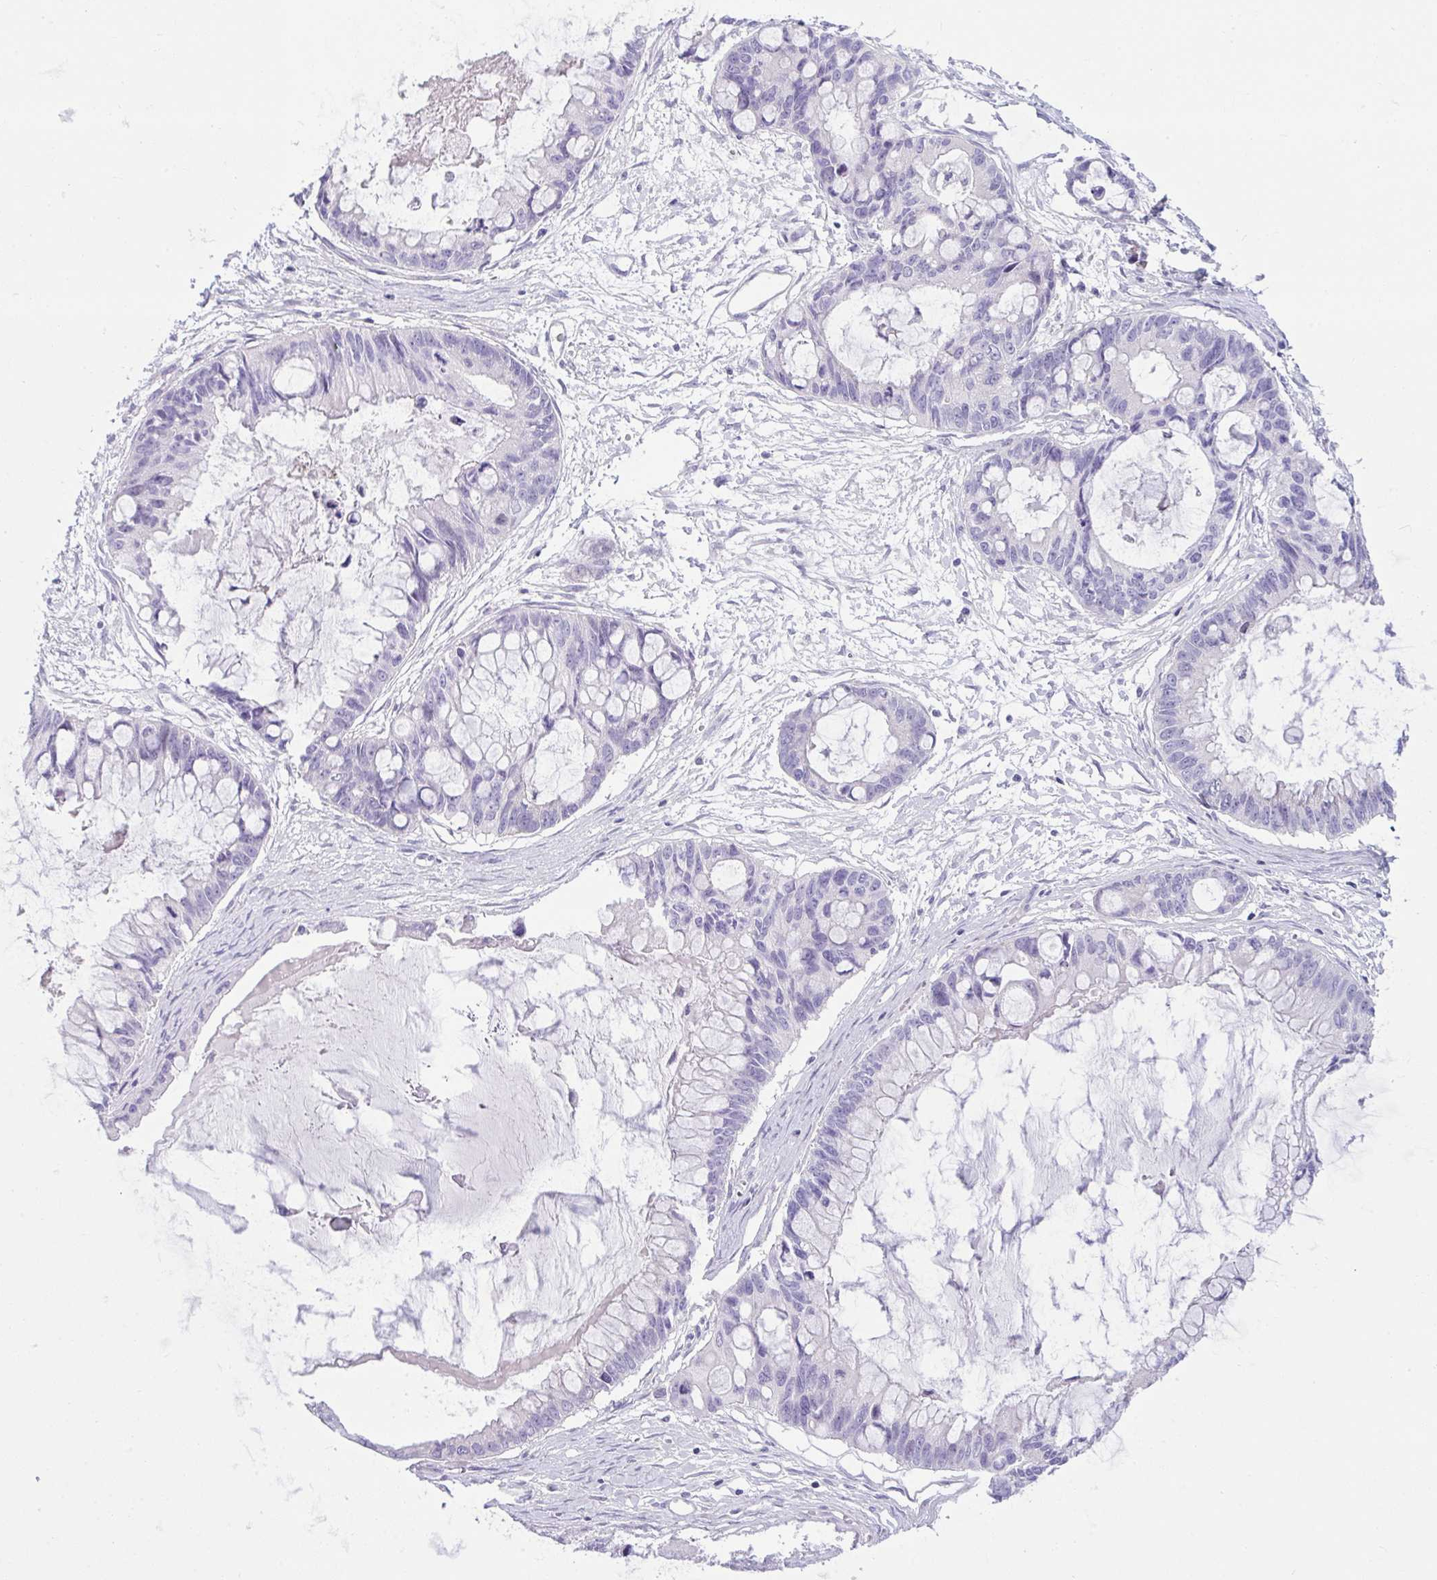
{"staining": {"intensity": "negative", "quantity": "none", "location": "none"}, "tissue": "ovarian cancer", "cell_type": "Tumor cells", "image_type": "cancer", "snomed": [{"axis": "morphology", "description": "Cystadenocarcinoma, mucinous, NOS"}, {"axis": "topography", "description": "Ovary"}], "caption": "This is an immunohistochemistry (IHC) micrograph of ovarian cancer (mucinous cystadenocarcinoma). There is no positivity in tumor cells.", "gene": "DTX3", "patient": {"sex": "female", "age": 63}}